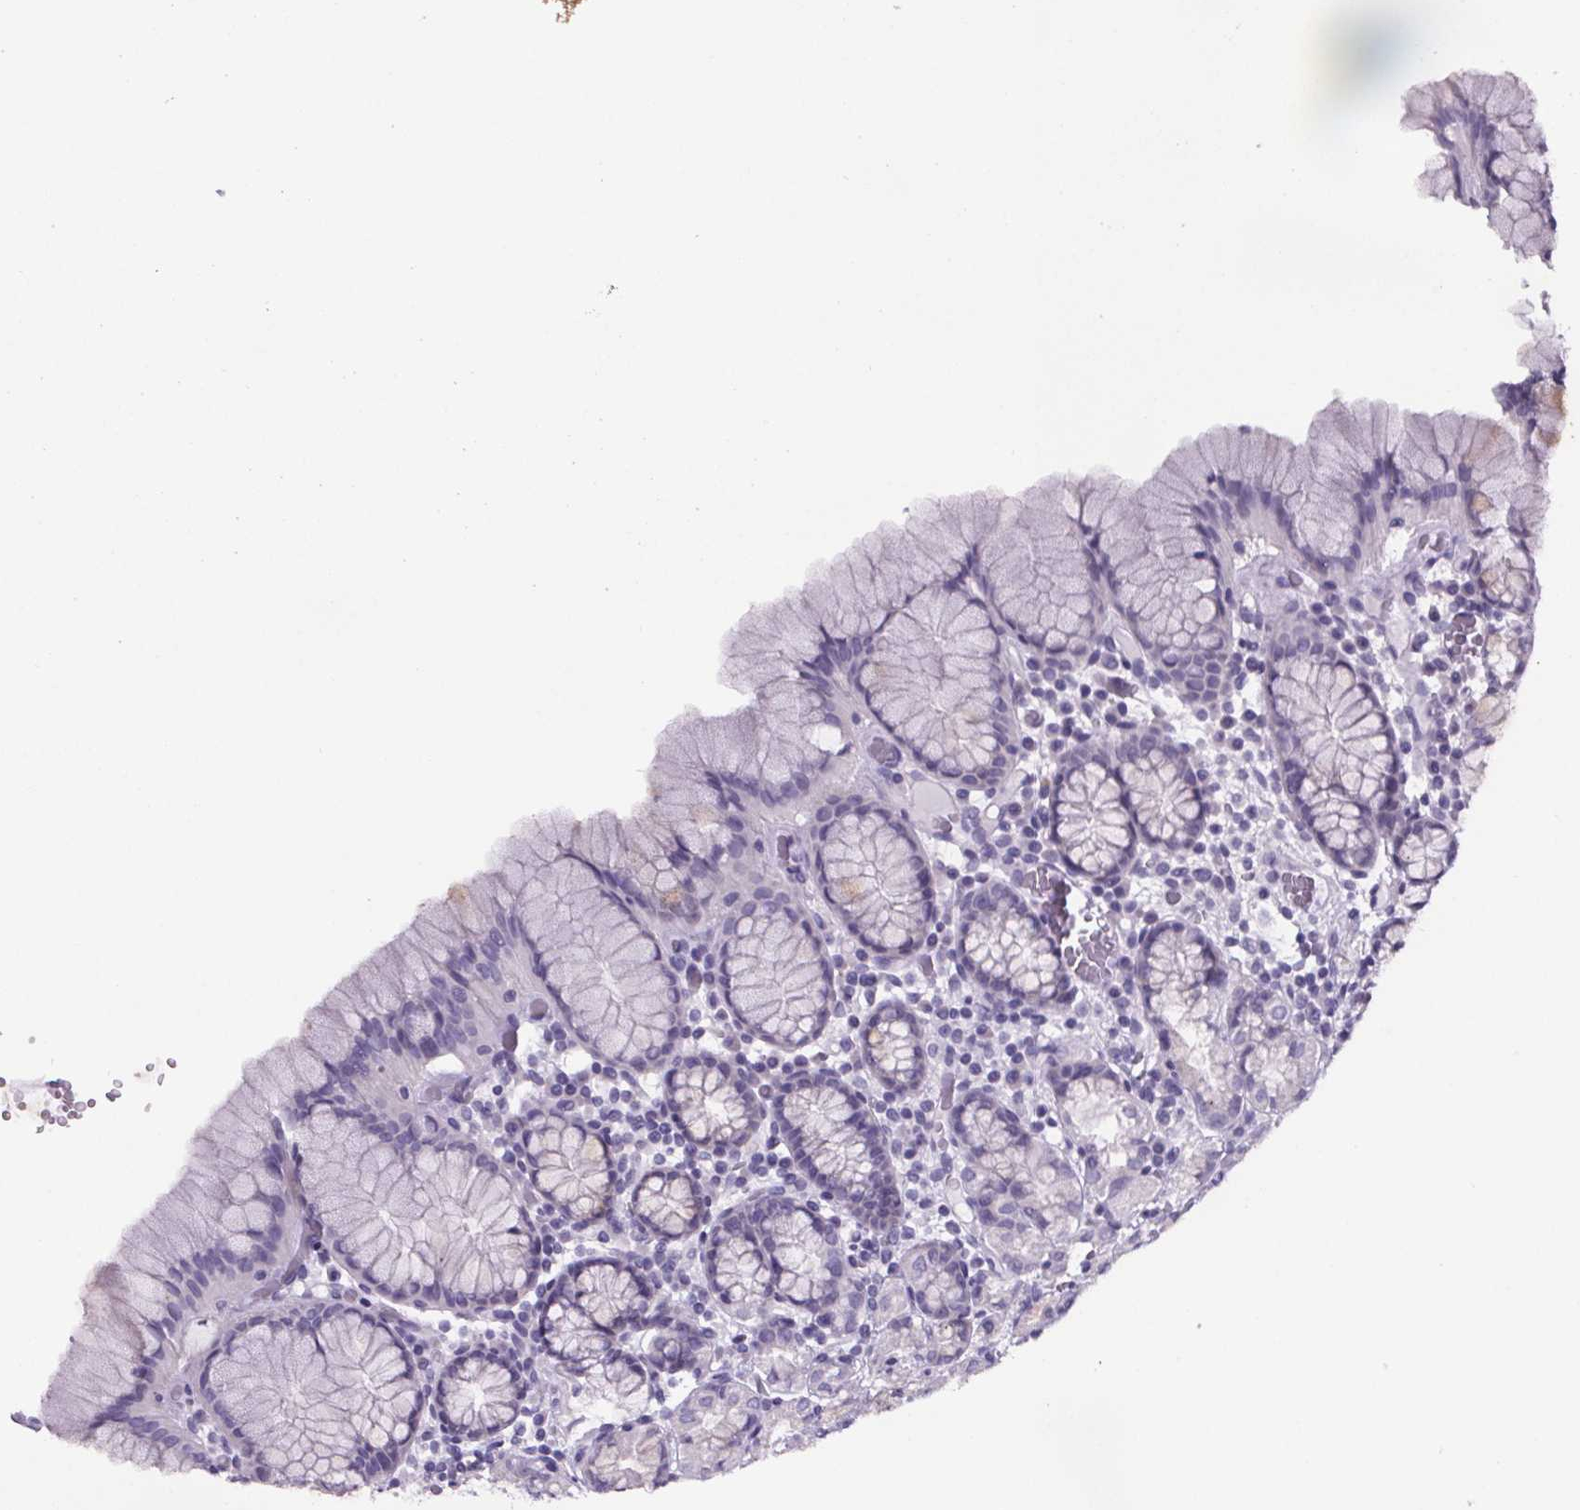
{"staining": {"intensity": "negative", "quantity": "none", "location": "none"}, "tissue": "stomach", "cell_type": "Glandular cells", "image_type": "normal", "snomed": [{"axis": "morphology", "description": "Normal tissue, NOS"}, {"axis": "topography", "description": "Stomach, upper"}, {"axis": "topography", "description": "Stomach"}], "caption": "This is a image of immunohistochemistry (IHC) staining of unremarkable stomach, which shows no expression in glandular cells.", "gene": "CUBN", "patient": {"sex": "male", "age": 62}}